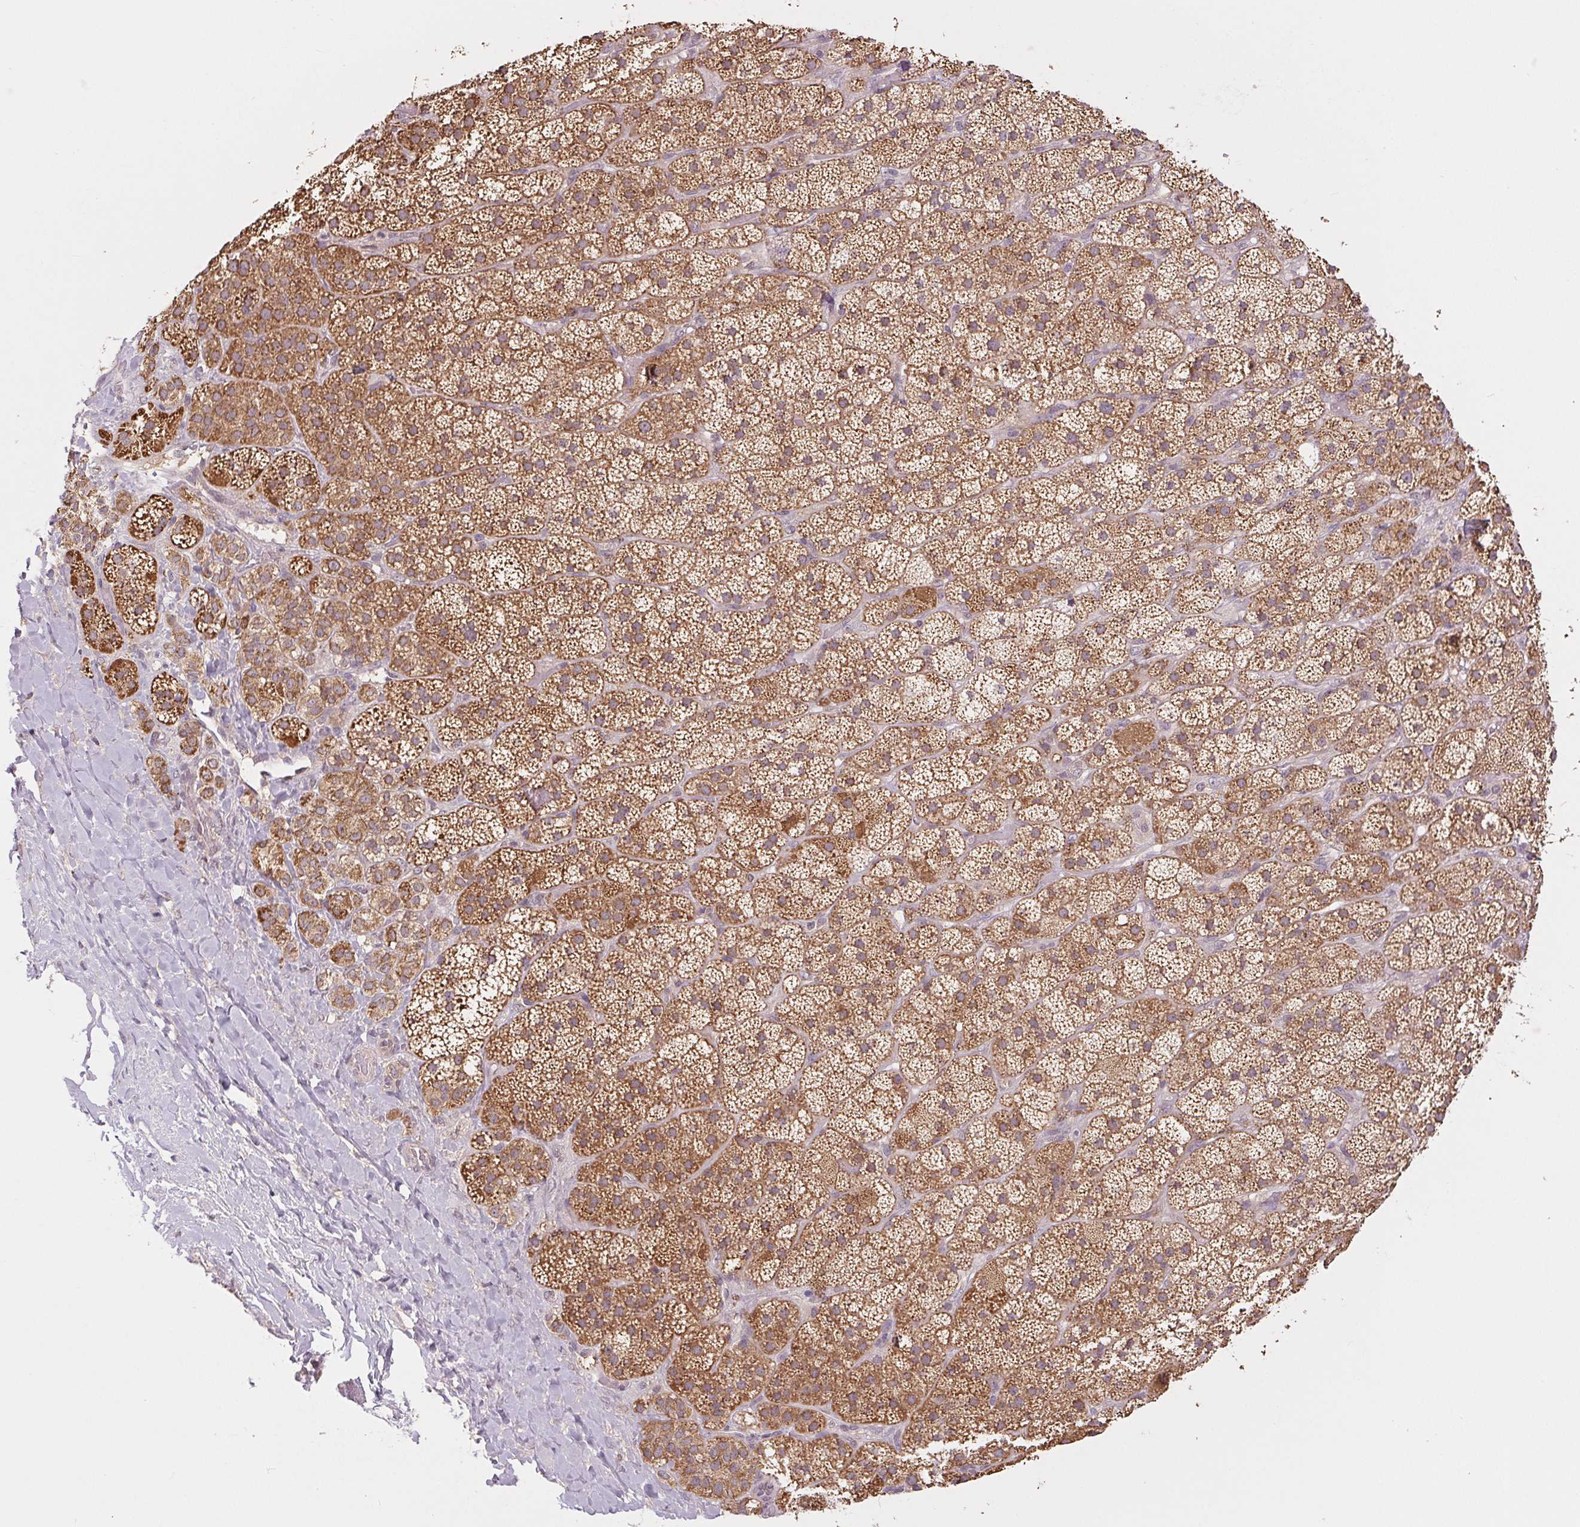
{"staining": {"intensity": "moderate", "quantity": ">75%", "location": "cytoplasmic/membranous"}, "tissue": "adrenal gland", "cell_type": "Glandular cells", "image_type": "normal", "snomed": [{"axis": "morphology", "description": "Normal tissue, NOS"}, {"axis": "topography", "description": "Adrenal gland"}], "caption": "Moderate cytoplasmic/membranous protein positivity is present in approximately >75% of glandular cells in adrenal gland. (DAB IHC, brown staining for protein, blue staining for nuclei).", "gene": "MAP3K5", "patient": {"sex": "male", "age": 57}}